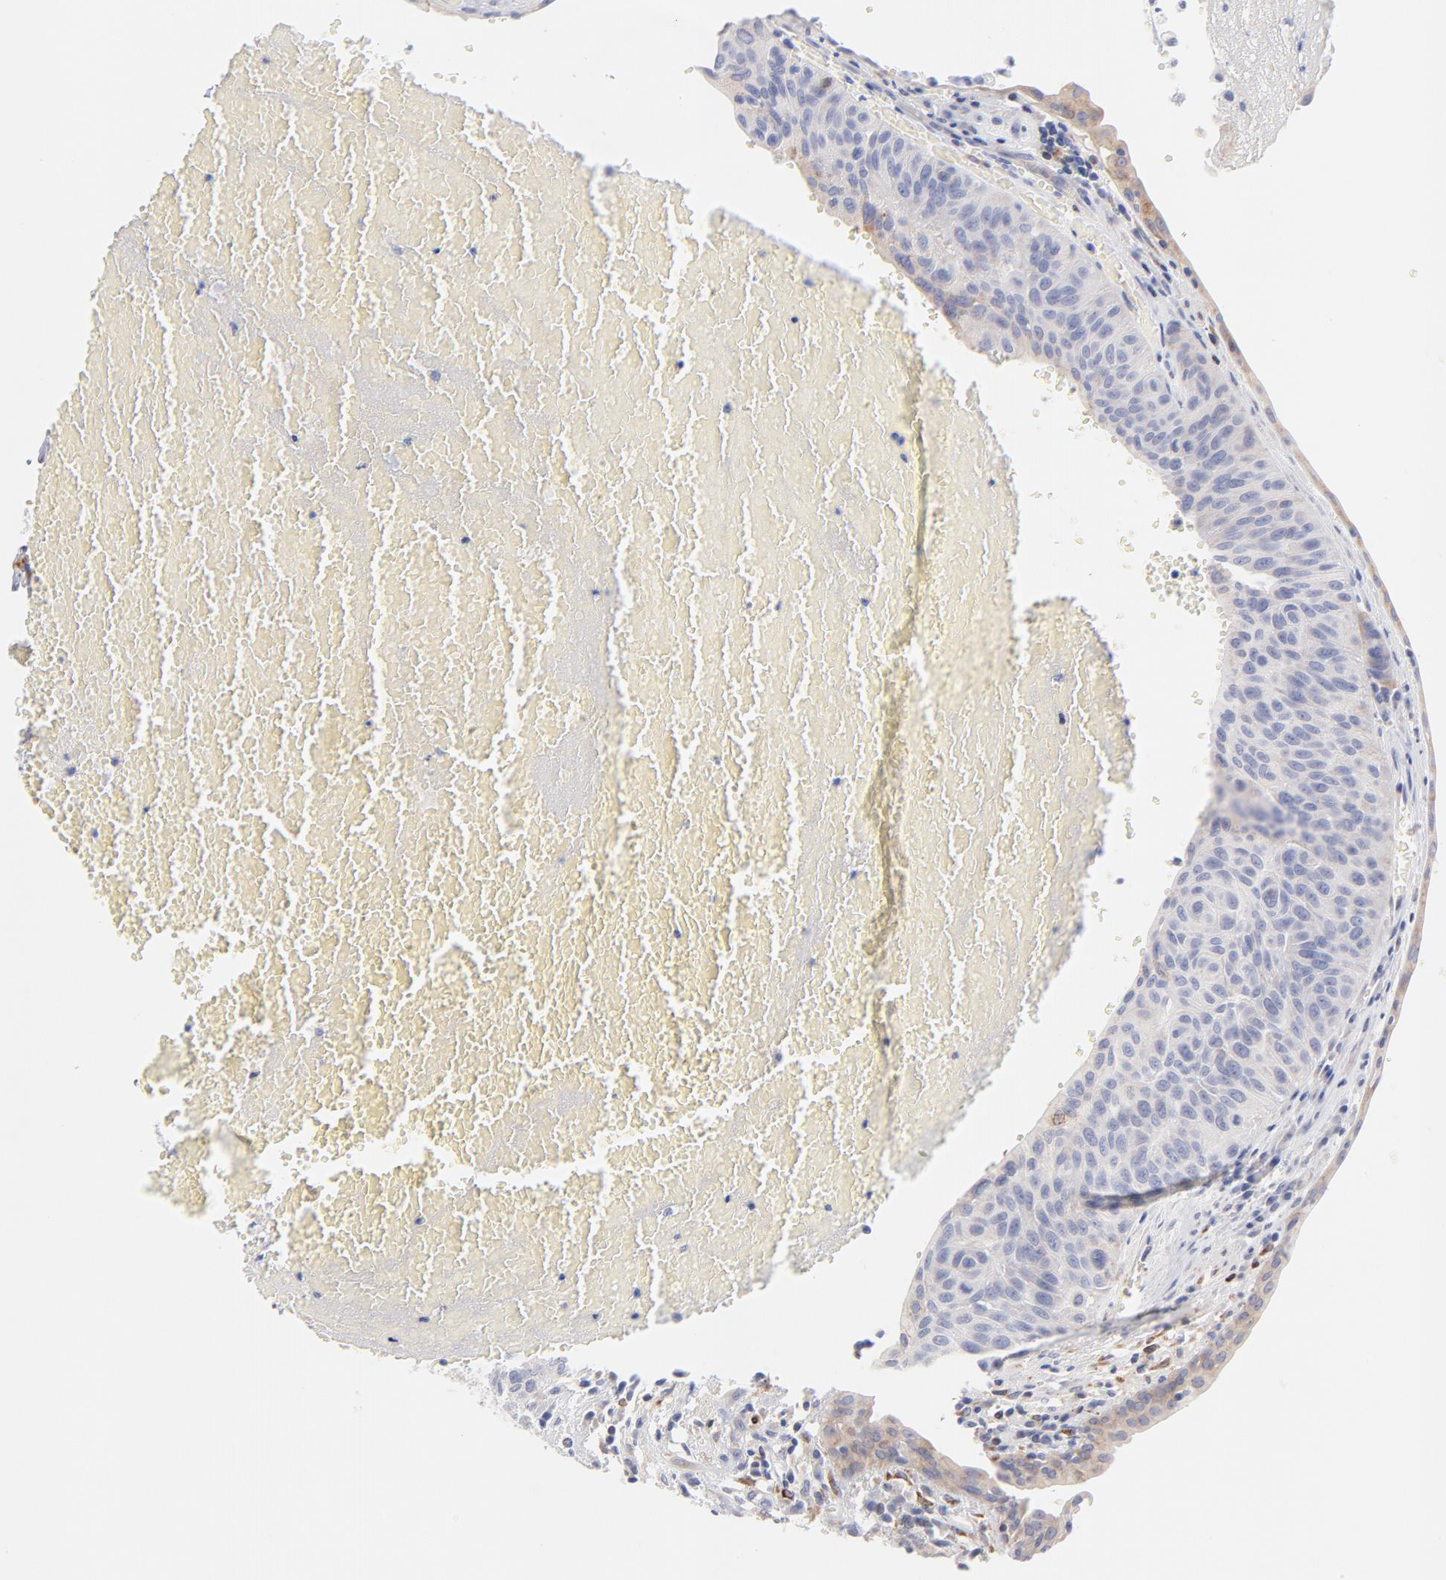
{"staining": {"intensity": "negative", "quantity": "none", "location": "none"}, "tissue": "urothelial cancer", "cell_type": "Tumor cells", "image_type": "cancer", "snomed": [{"axis": "morphology", "description": "Urothelial carcinoma, High grade"}, {"axis": "topography", "description": "Urinary bladder"}], "caption": "The micrograph exhibits no significant positivity in tumor cells of urothelial cancer.", "gene": "MID1", "patient": {"sex": "male", "age": 66}}